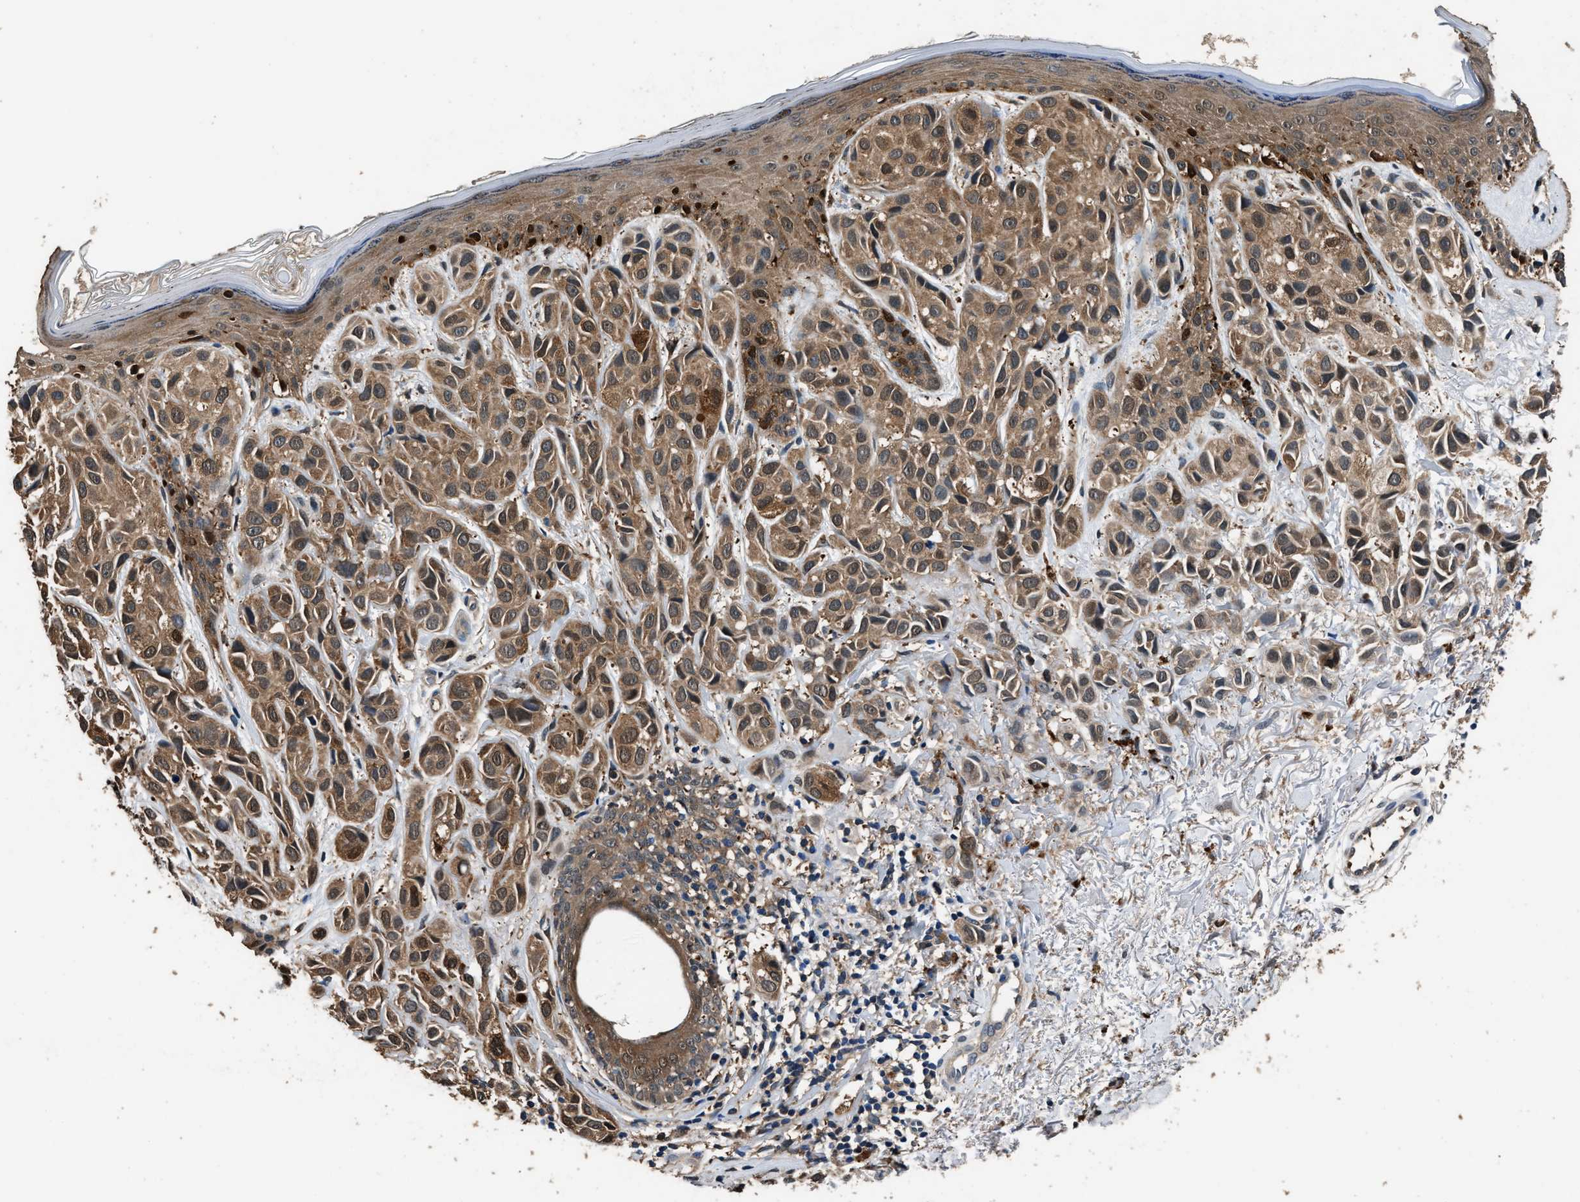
{"staining": {"intensity": "moderate", "quantity": ">75%", "location": "cytoplasmic/membranous"}, "tissue": "melanoma", "cell_type": "Tumor cells", "image_type": "cancer", "snomed": [{"axis": "morphology", "description": "Malignant melanoma, NOS"}, {"axis": "topography", "description": "Skin"}], "caption": "A brown stain labels moderate cytoplasmic/membranous expression of a protein in human malignant melanoma tumor cells. (Stains: DAB in brown, nuclei in blue, Microscopy: brightfield microscopy at high magnification).", "gene": "GSTP1", "patient": {"sex": "female", "age": 58}}